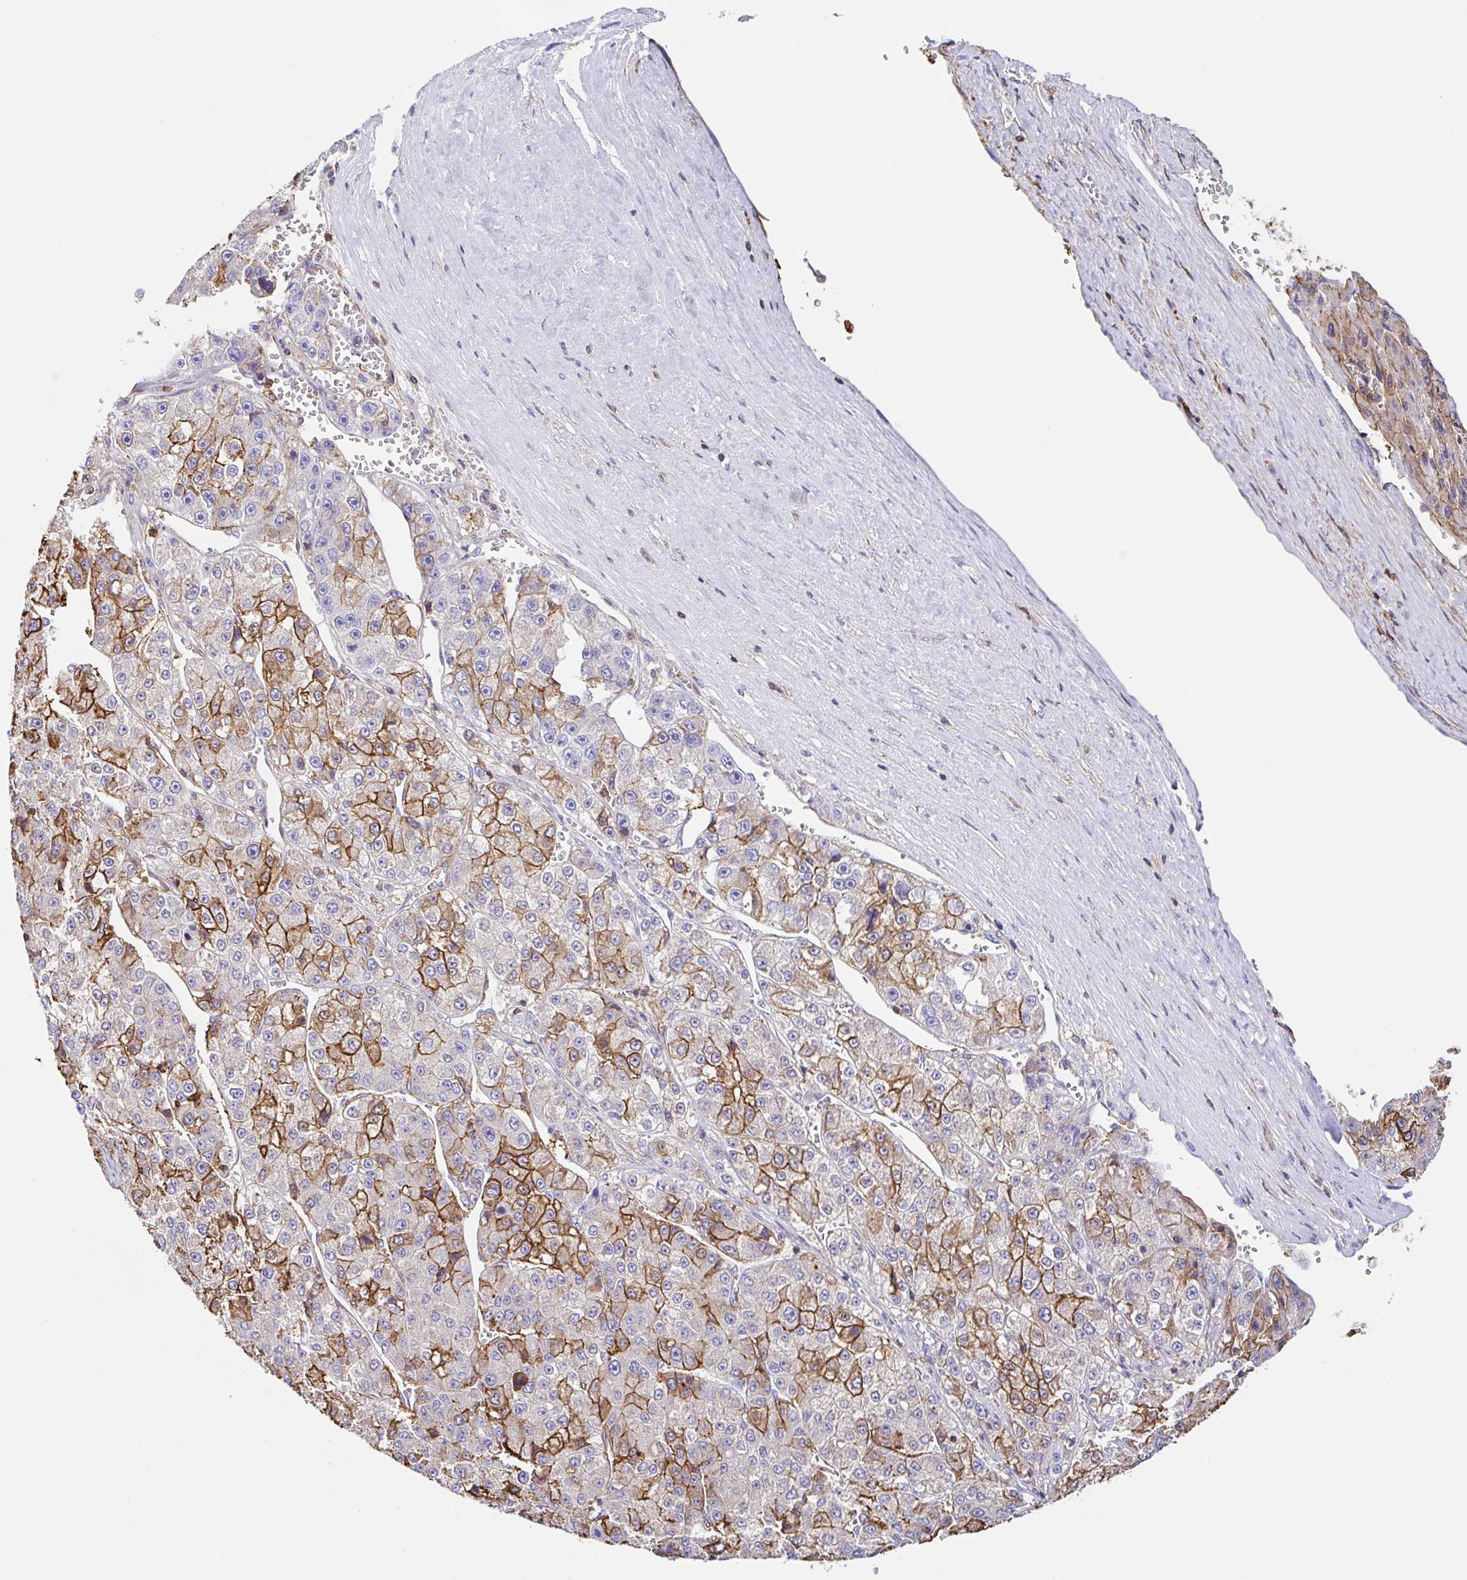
{"staining": {"intensity": "strong", "quantity": "25%-75%", "location": "cytoplasmic/membranous"}, "tissue": "liver cancer", "cell_type": "Tumor cells", "image_type": "cancer", "snomed": [{"axis": "morphology", "description": "Carcinoma, Hepatocellular, NOS"}, {"axis": "topography", "description": "Liver"}], "caption": "An image of human hepatocellular carcinoma (liver) stained for a protein displays strong cytoplasmic/membranous brown staining in tumor cells.", "gene": "MTTP", "patient": {"sex": "female", "age": 73}}